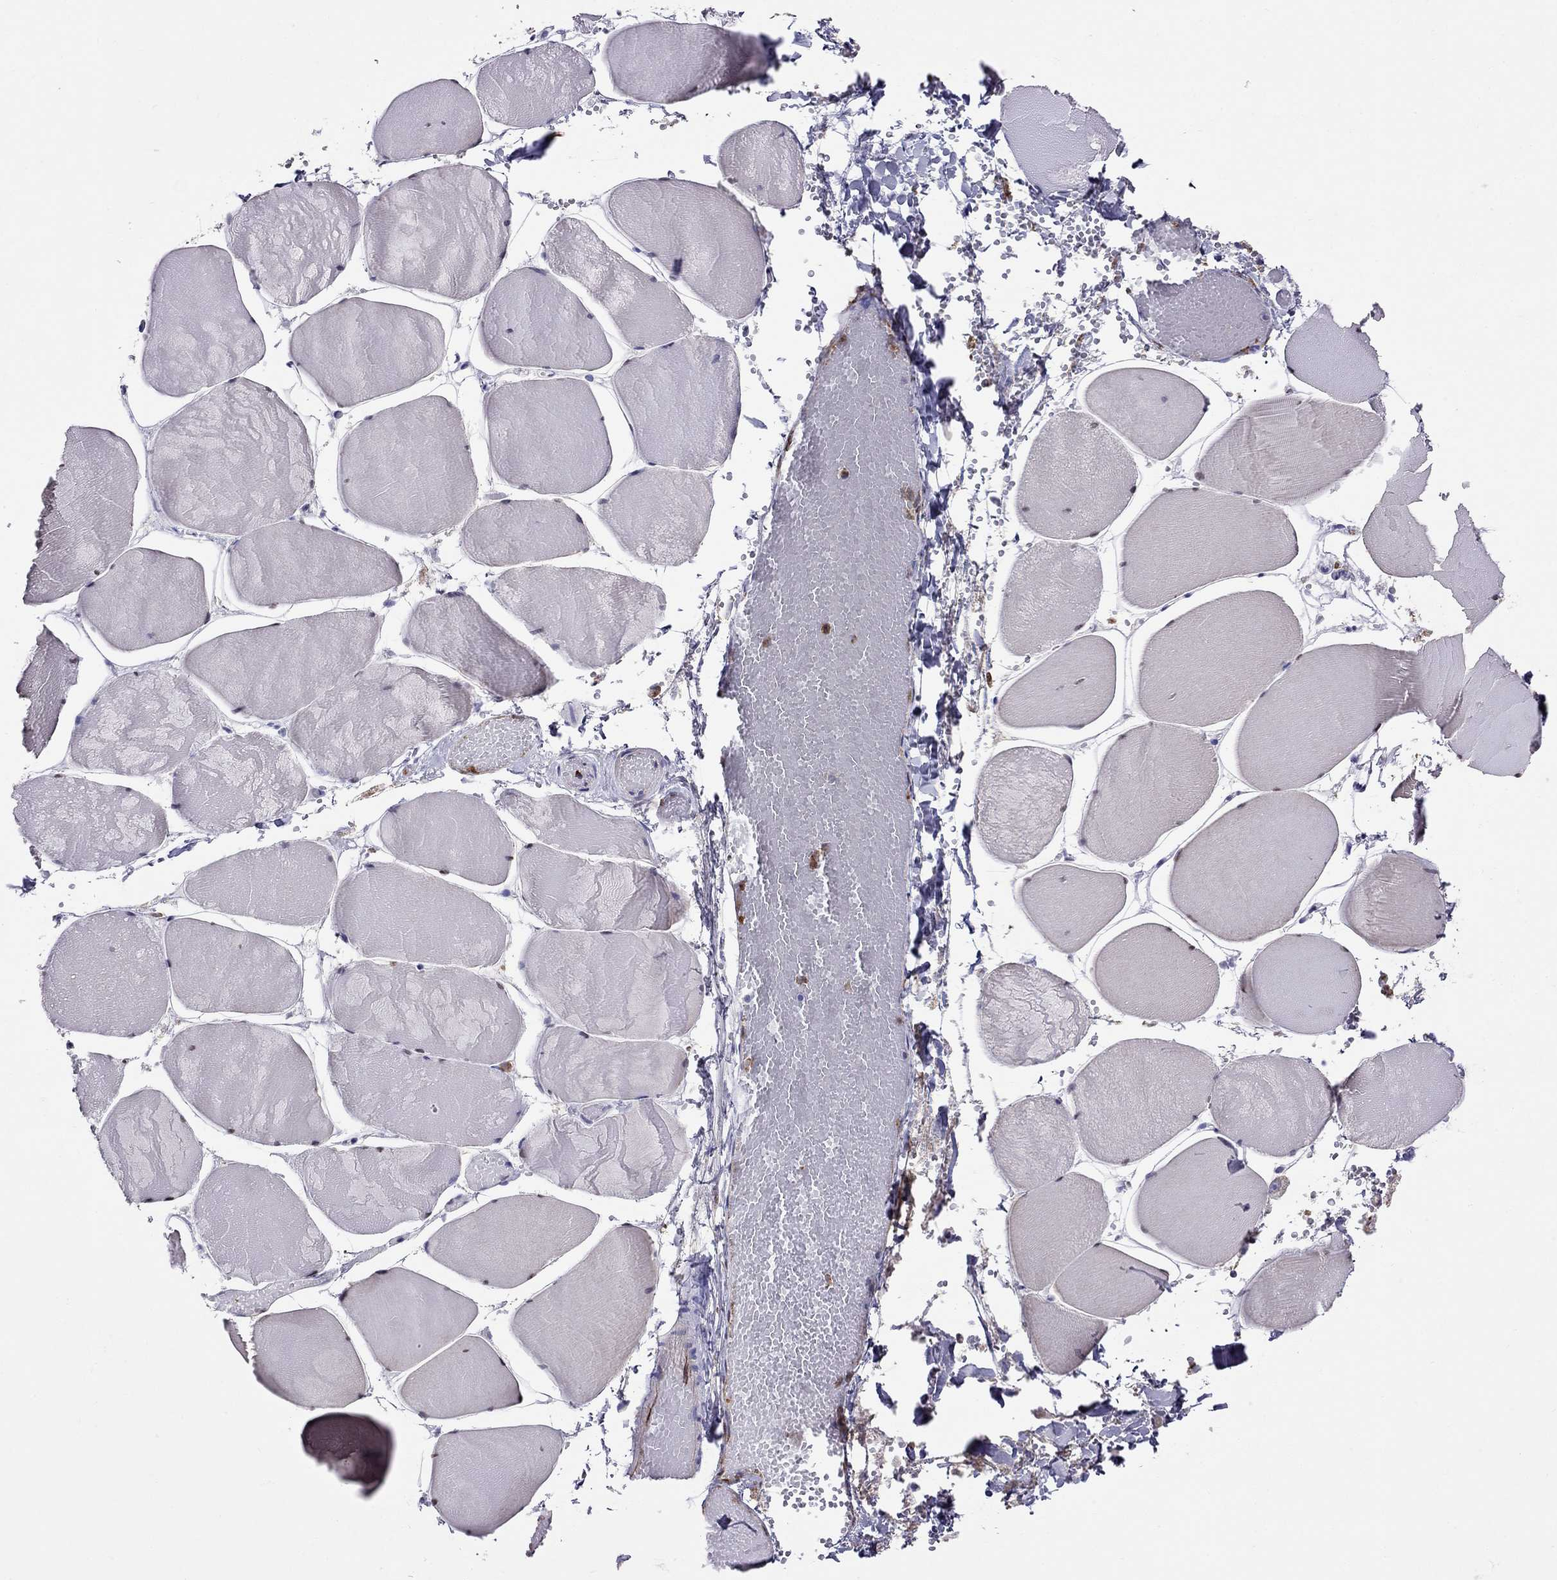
{"staining": {"intensity": "negative", "quantity": "none", "location": "none"}, "tissue": "skeletal muscle", "cell_type": "Myocytes", "image_type": "normal", "snomed": [{"axis": "morphology", "description": "Normal tissue, NOS"}, {"axis": "morphology", "description": "Malignant melanoma, Metastatic site"}, {"axis": "topography", "description": "Skeletal muscle"}], "caption": "A high-resolution photomicrograph shows IHC staining of unremarkable skeletal muscle, which displays no significant positivity in myocytes.", "gene": "SPINT4", "patient": {"sex": "male", "age": 50}}